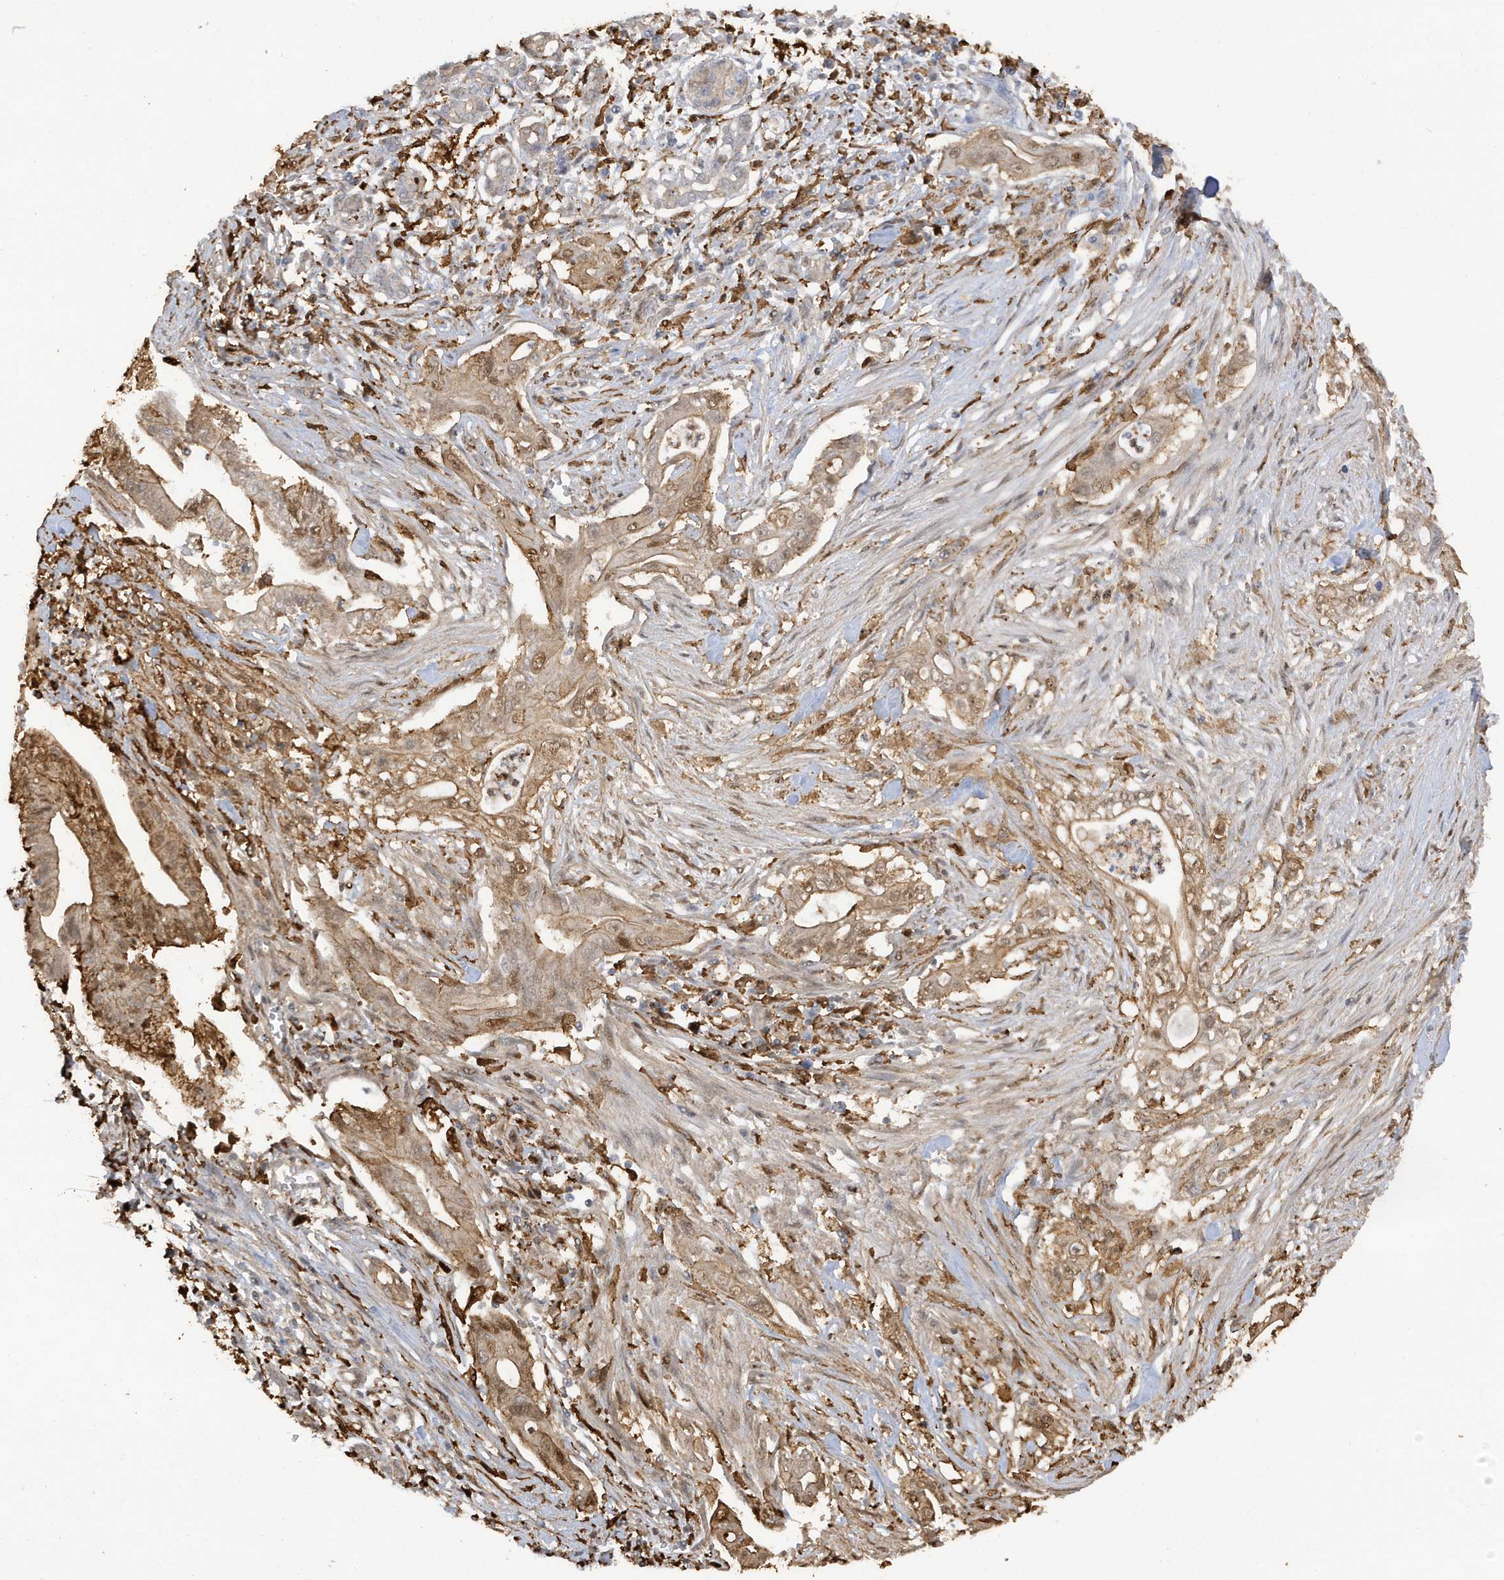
{"staining": {"intensity": "moderate", "quantity": ">75%", "location": "cytoplasmic/membranous,nuclear"}, "tissue": "pancreatic cancer", "cell_type": "Tumor cells", "image_type": "cancer", "snomed": [{"axis": "morphology", "description": "Adenocarcinoma, NOS"}, {"axis": "topography", "description": "Pancreas"}], "caption": "Immunohistochemistry of pancreatic cancer shows medium levels of moderate cytoplasmic/membranous and nuclear expression in about >75% of tumor cells.", "gene": "PHACTR2", "patient": {"sex": "male", "age": 58}}